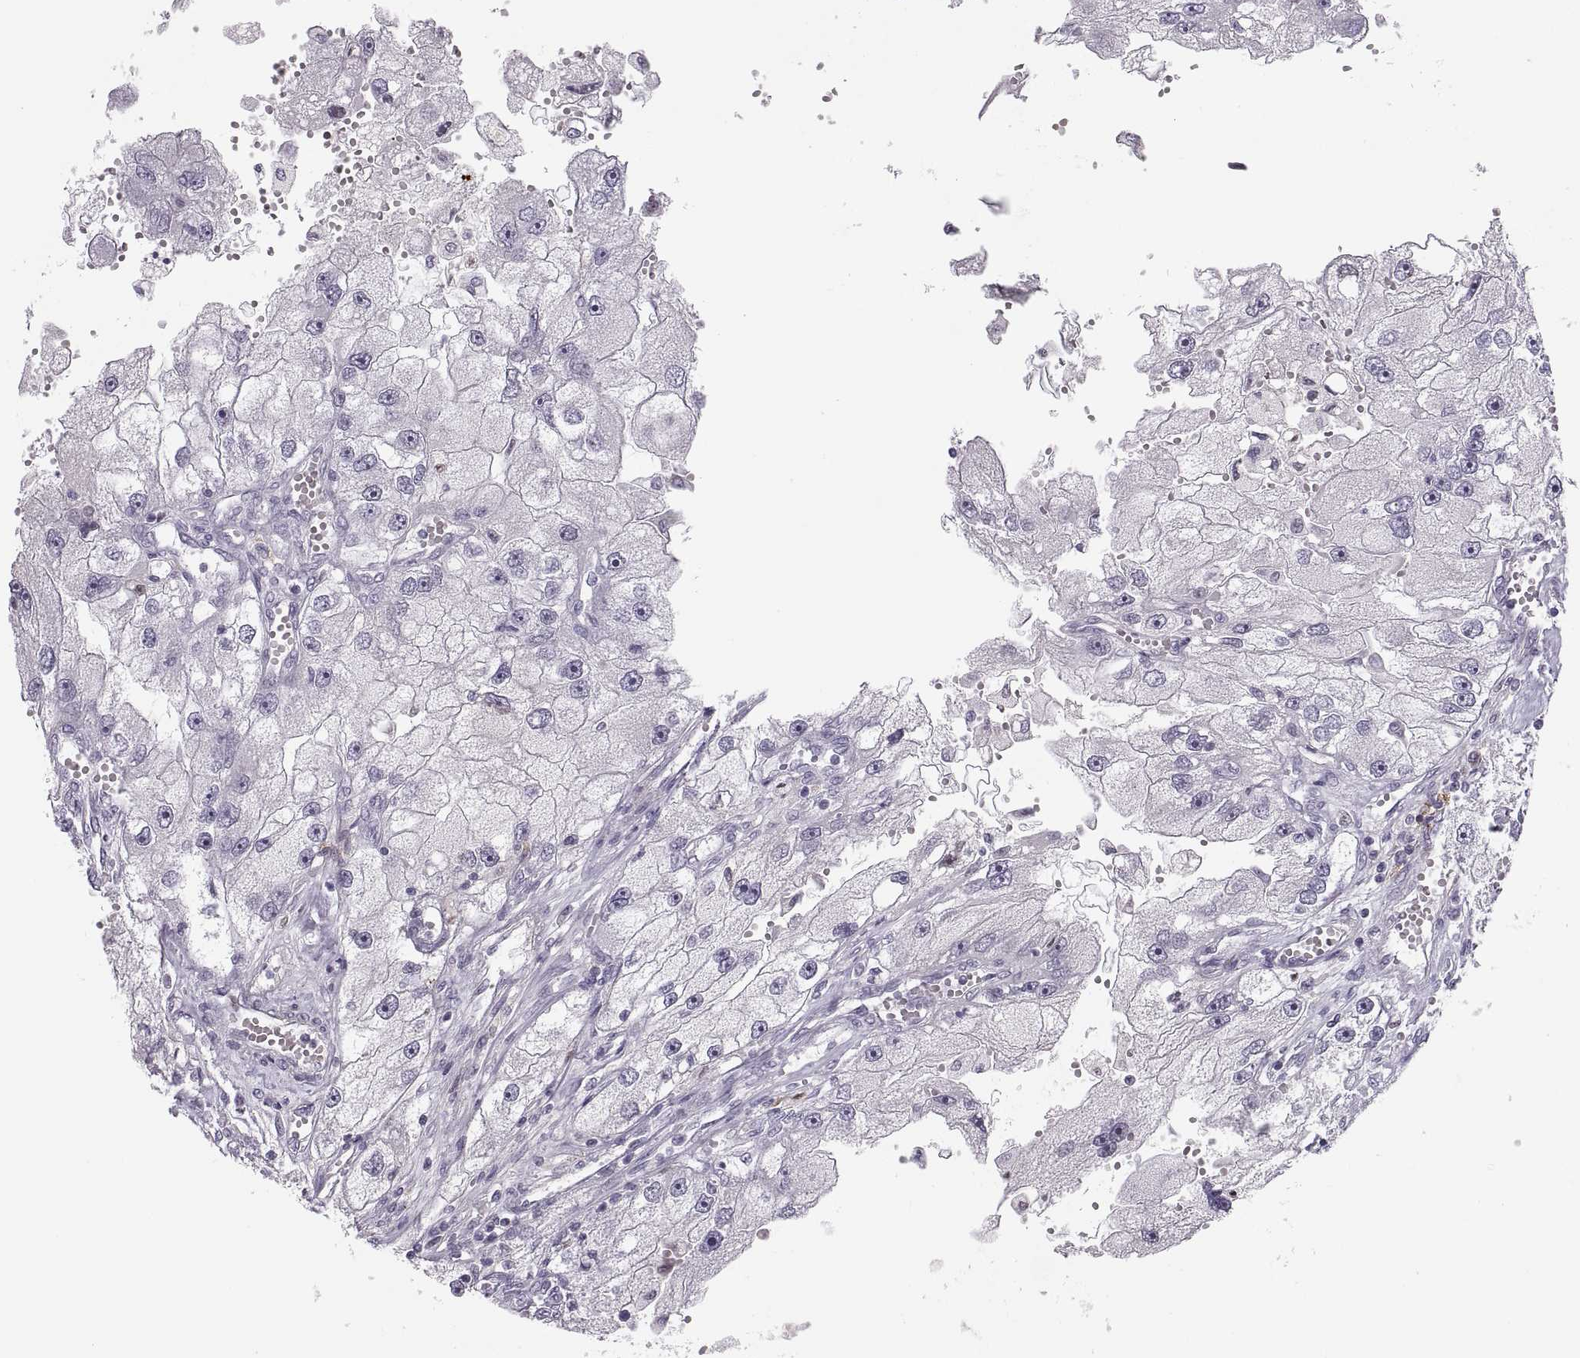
{"staining": {"intensity": "negative", "quantity": "none", "location": "none"}, "tissue": "renal cancer", "cell_type": "Tumor cells", "image_type": "cancer", "snomed": [{"axis": "morphology", "description": "Adenocarcinoma, NOS"}, {"axis": "topography", "description": "Kidney"}], "caption": "Tumor cells are negative for brown protein staining in adenocarcinoma (renal).", "gene": "CHCT1", "patient": {"sex": "male", "age": 63}}